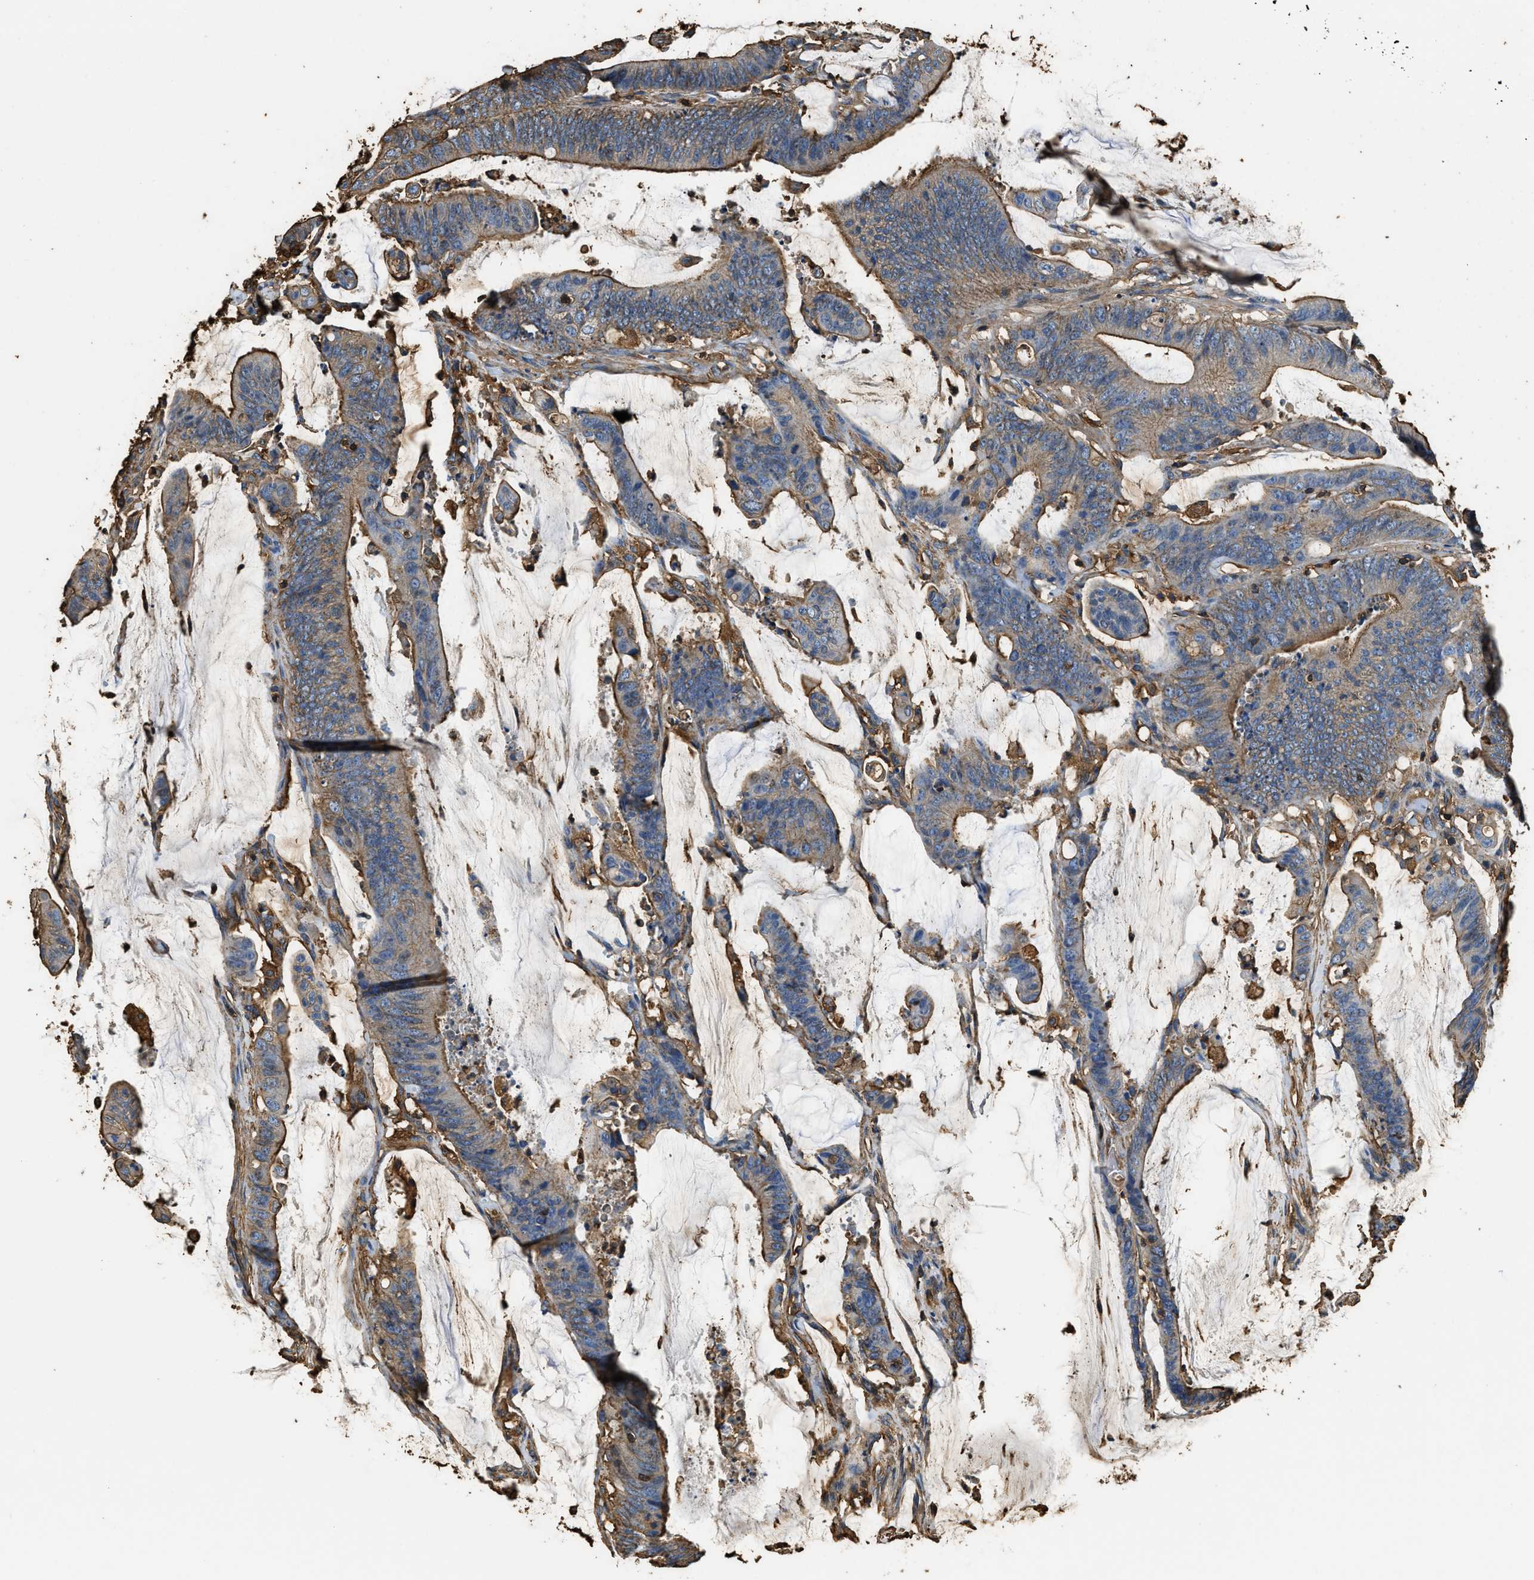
{"staining": {"intensity": "moderate", "quantity": ">75%", "location": "cytoplasmic/membranous"}, "tissue": "colorectal cancer", "cell_type": "Tumor cells", "image_type": "cancer", "snomed": [{"axis": "morphology", "description": "Adenocarcinoma, NOS"}, {"axis": "topography", "description": "Rectum"}], "caption": "Protein expression by IHC exhibits moderate cytoplasmic/membranous staining in about >75% of tumor cells in colorectal cancer (adenocarcinoma). (DAB (3,3'-diaminobenzidine) = brown stain, brightfield microscopy at high magnification).", "gene": "ACCS", "patient": {"sex": "female", "age": 66}}